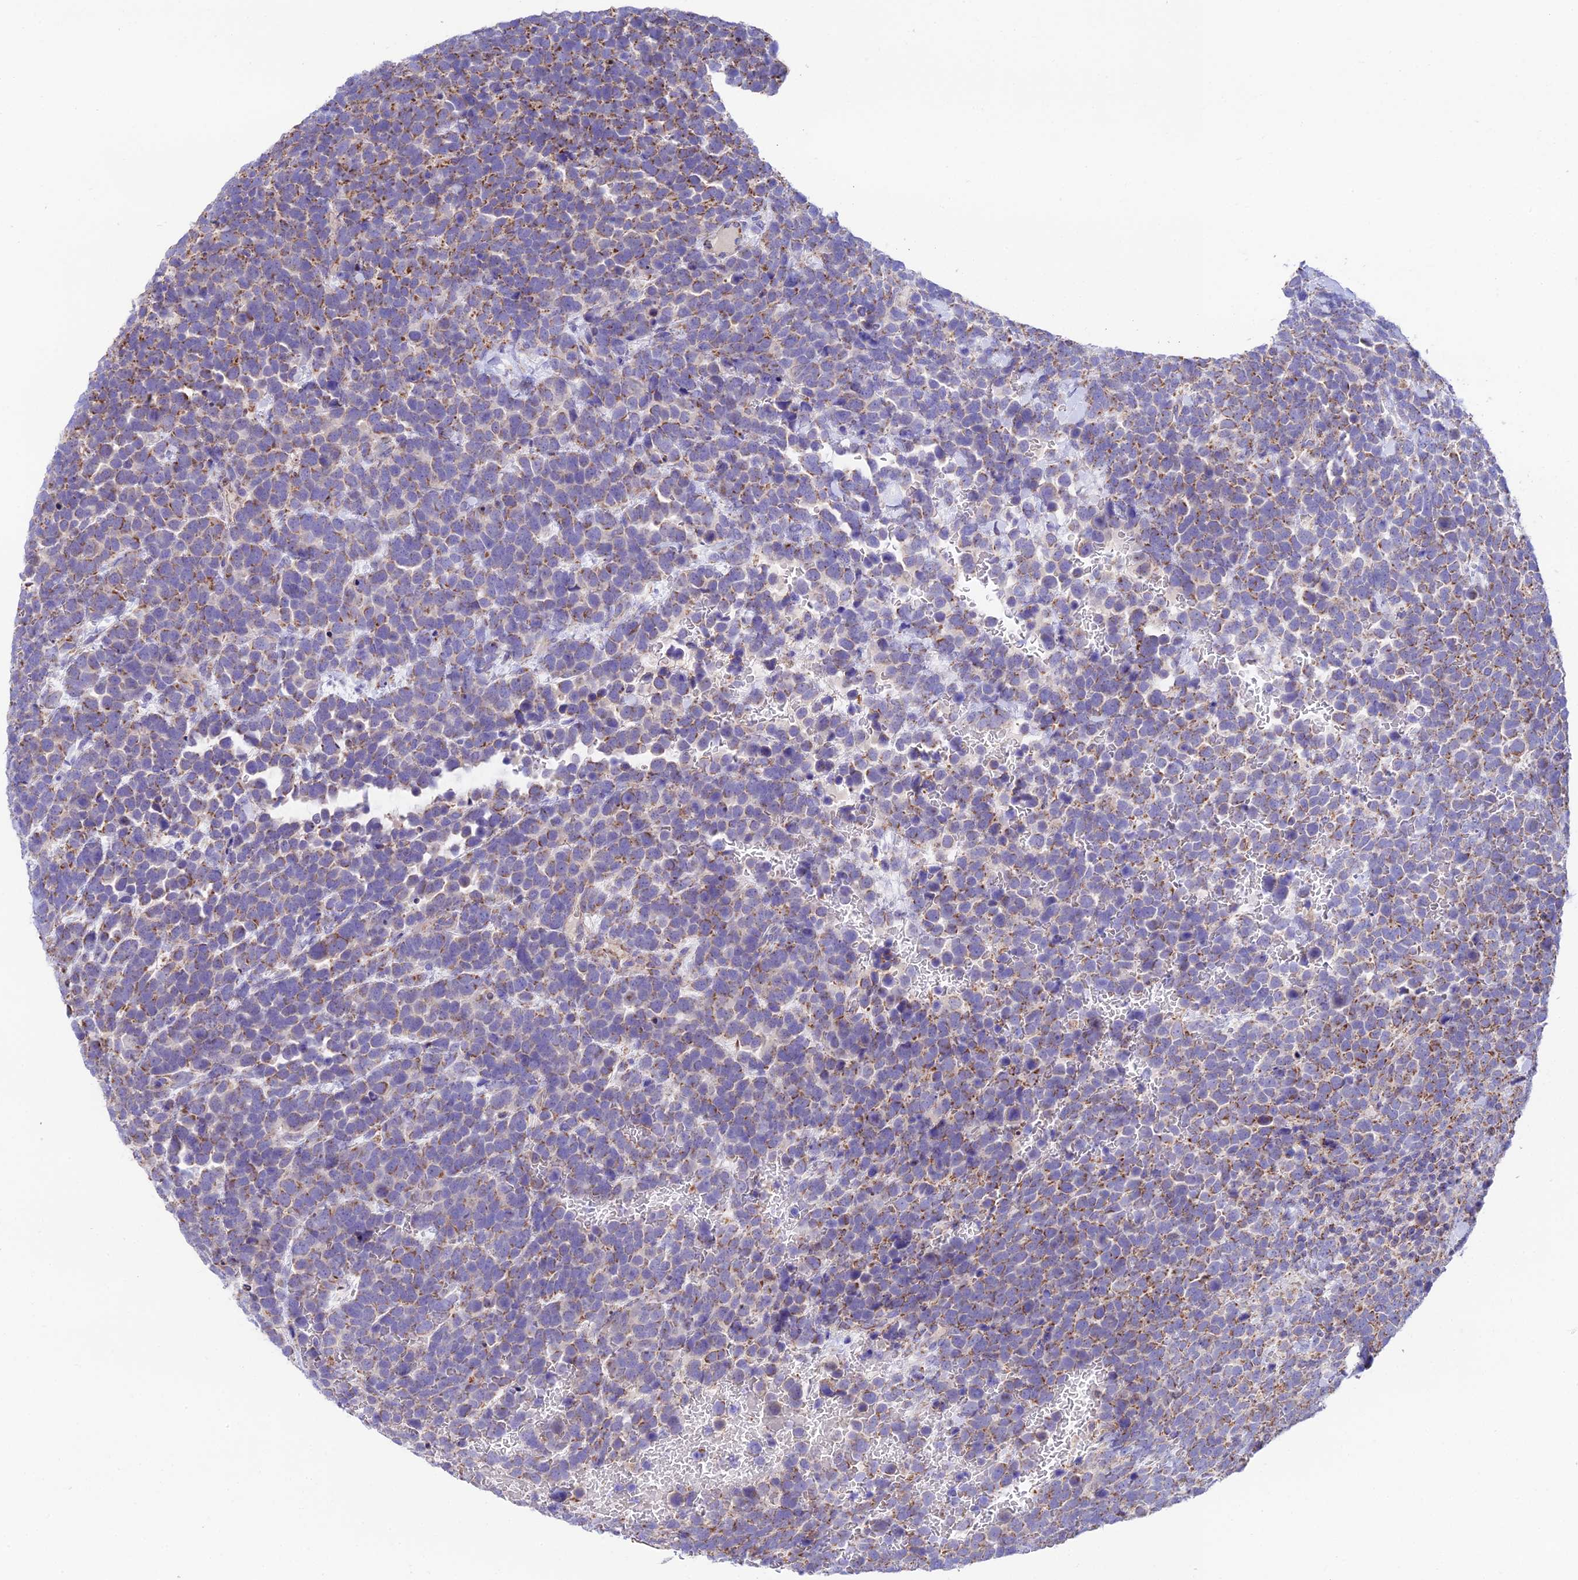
{"staining": {"intensity": "moderate", "quantity": "25%-75%", "location": "cytoplasmic/membranous"}, "tissue": "urothelial cancer", "cell_type": "Tumor cells", "image_type": "cancer", "snomed": [{"axis": "morphology", "description": "Urothelial carcinoma, High grade"}, {"axis": "topography", "description": "Urinary bladder"}], "caption": "Moderate cytoplasmic/membranous expression is appreciated in about 25%-75% of tumor cells in high-grade urothelial carcinoma.", "gene": "HSDL2", "patient": {"sex": "female", "age": 82}}